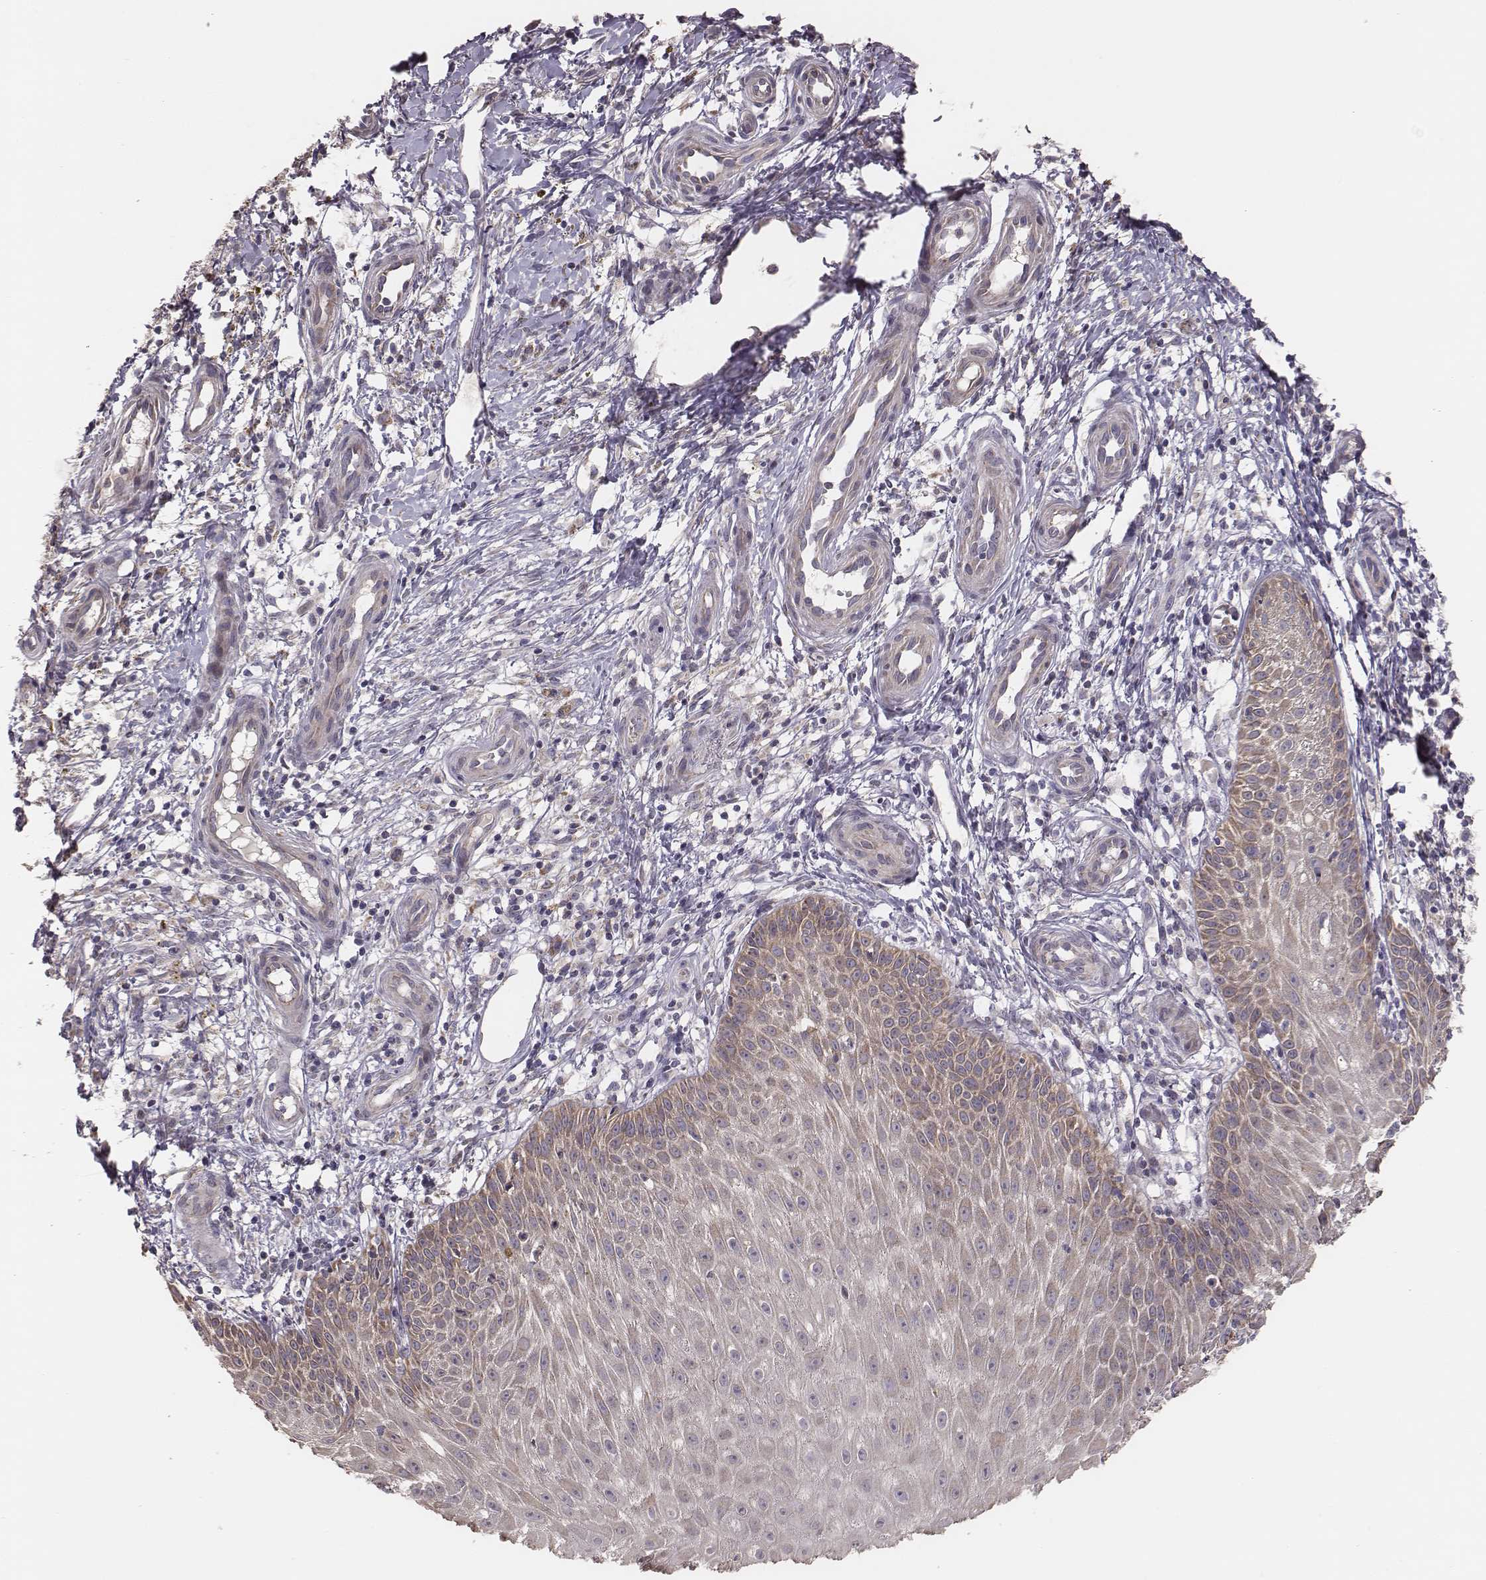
{"staining": {"intensity": "weak", "quantity": ">75%", "location": "cytoplasmic/membranous"}, "tissue": "melanoma", "cell_type": "Tumor cells", "image_type": "cancer", "snomed": [{"axis": "morphology", "description": "Malignant melanoma, NOS"}, {"axis": "topography", "description": "Skin"}], "caption": "Protein staining shows weak cytoplasmic/membranous positivity in about >75% of tumor cells in malignant melanoma. (brown staining indicates protein expression, while blue staining denotes nuclei).", "gene": "HAVCR1", "patient": {"sex": "female", "age": 53}}